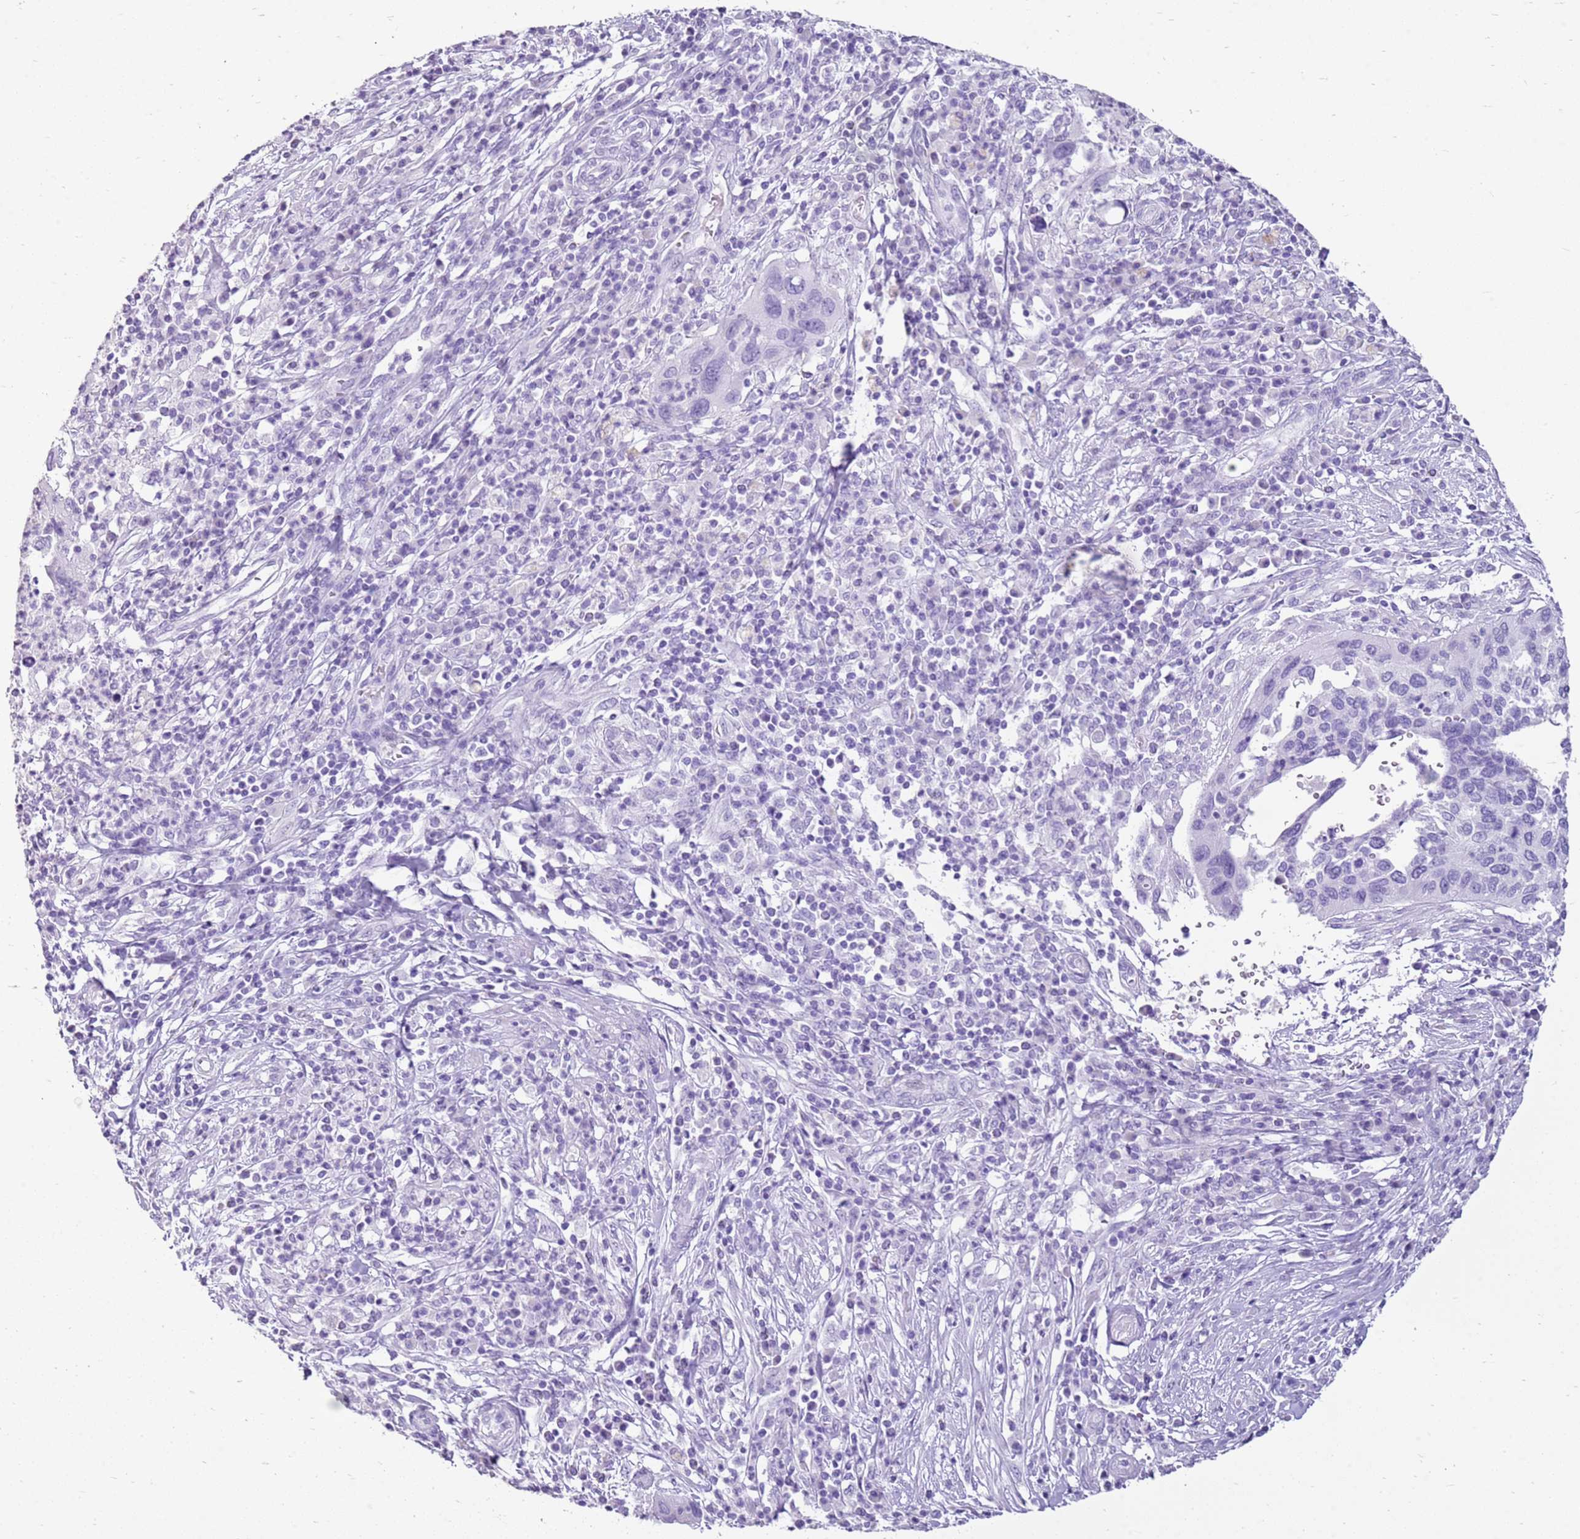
{"staining": {"intensity": "negative", "quantity": "none", "location": "none"}, "tissue": "cervical cancer", "cell_type": "Tumor cells", "image_type": "cancer", "snomed": [{"axis": "morphology", "description": "Squamous cell carcinoma, NOS"}, {"axis": "topography", "description": "Cervix"}], "caption": "Protein analysis of squamous cell carcinoma (cervical) reveals no significant expression in tumor cells.", "gene": "CA8", "patient": {"sex": "female", "age": 38}}